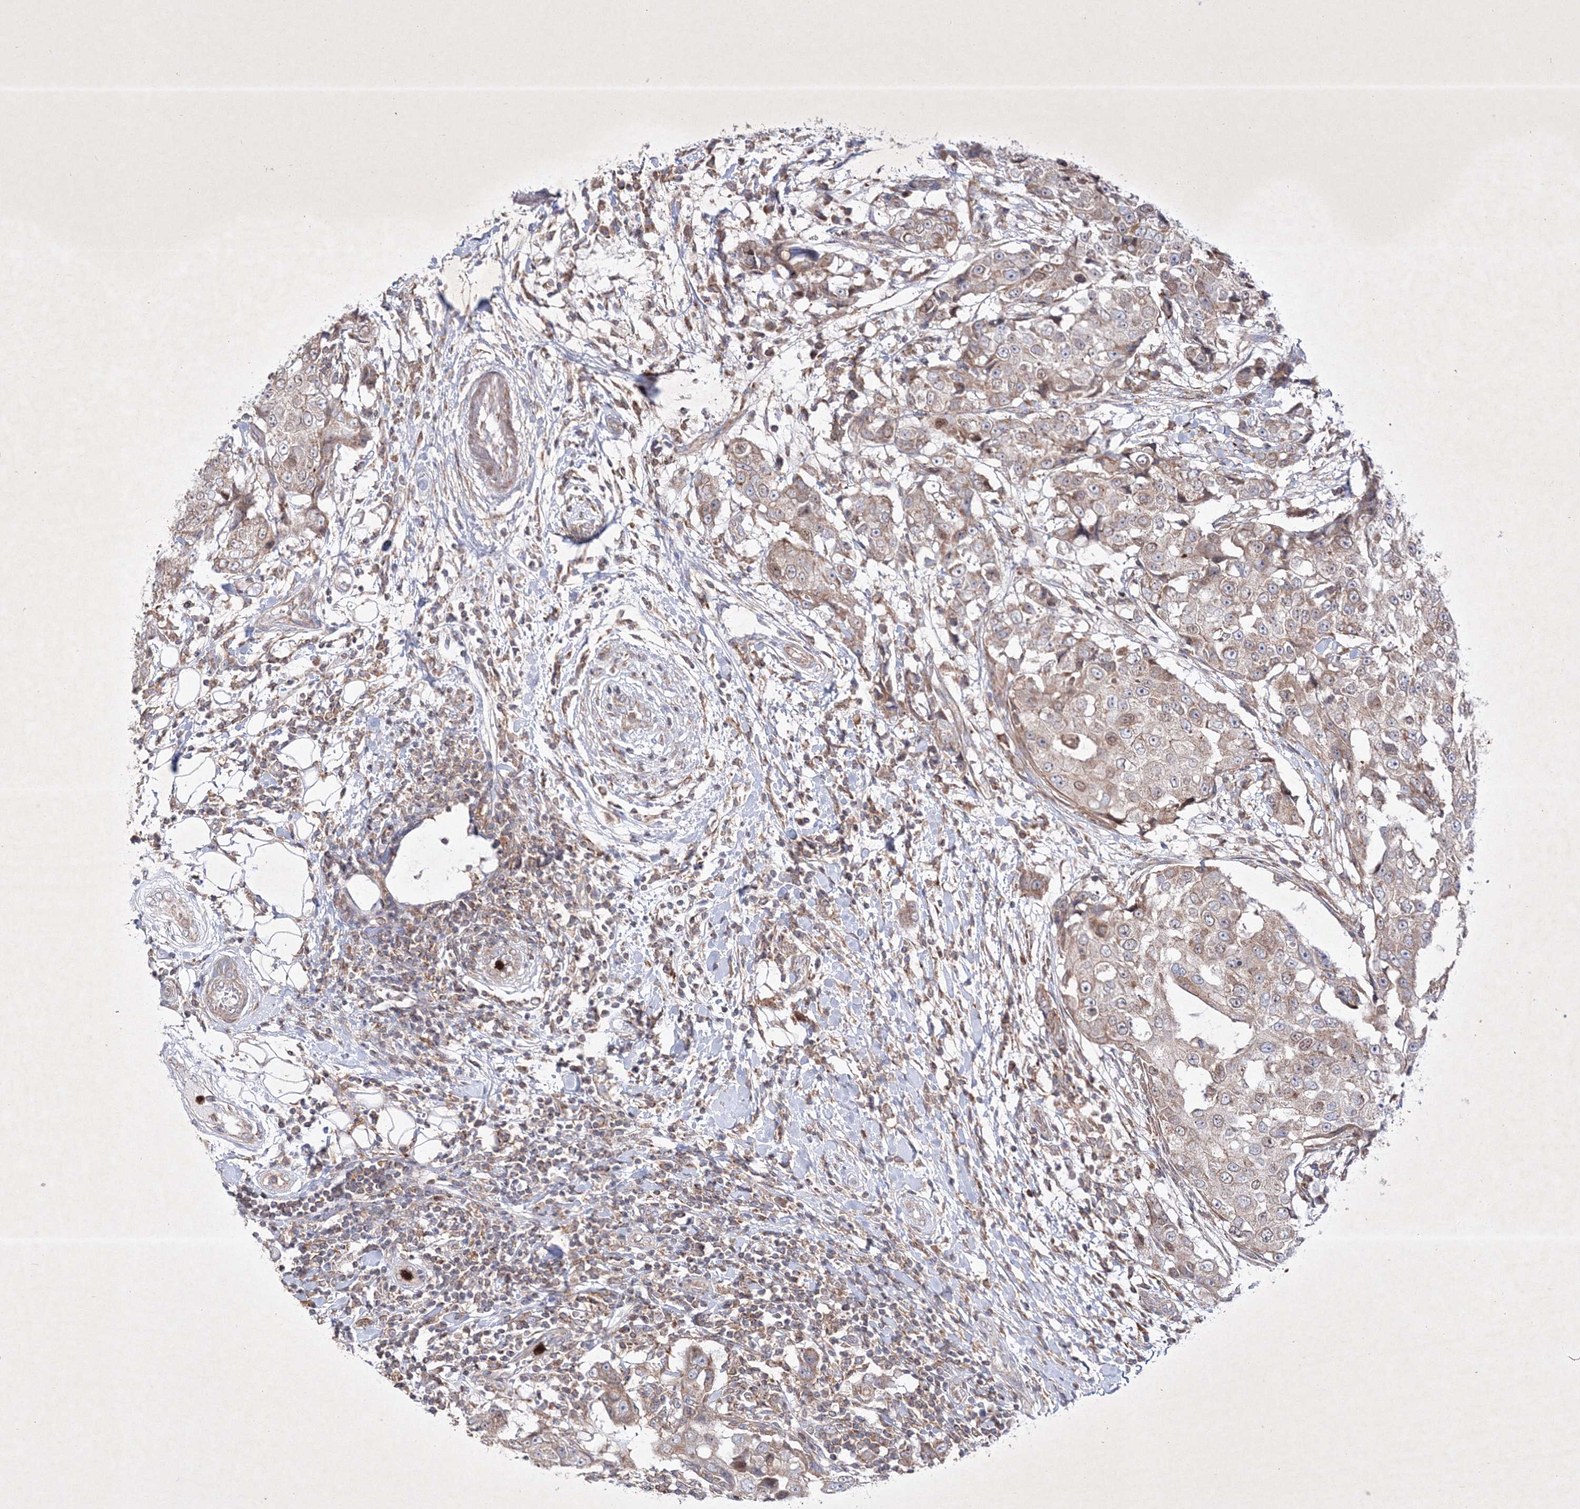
{"staining": {"intensity": "moderate", "quantity": ">75%", "location": "cytoplasmic/membranous"}, "tissue": "breast cancer", "cell_type": "Tumor cells", "image_type": "cancer", "snomed": [{"axis": "morphology", "description": "Duct carcinoma"}, {"axis": "topography", "description": "Breast"}], "caption": "A photomicrograph of breast infiltrating ductal carcinoma stained for a protein exhibits moderate cytoplasmic/membranous brown staining in tumor cells.", "gene": "OPA1", "patient": {"sex": "female", "age": 27}}